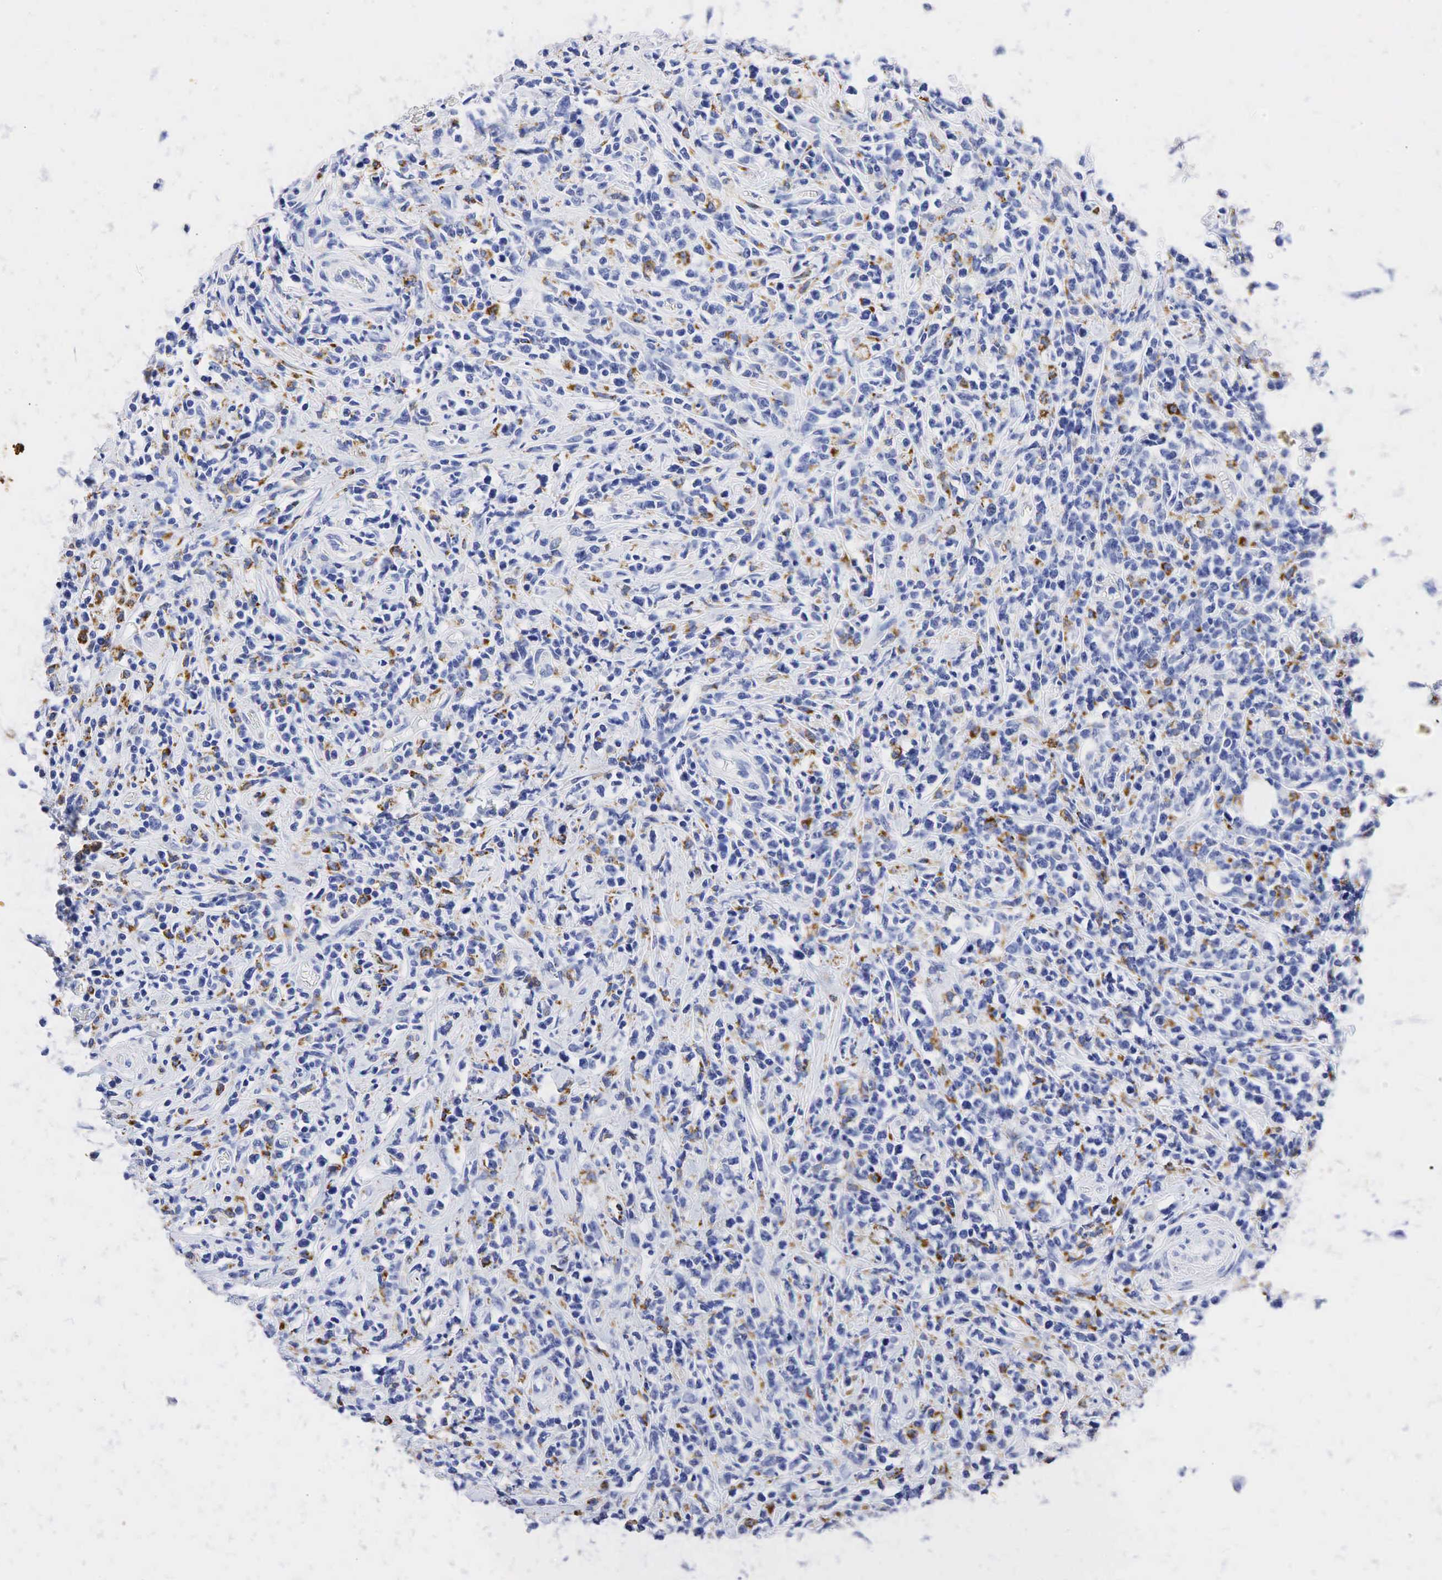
{"staining": {"intensity": "weak", "quantity": "<25%", "location": "cytoplasmic/membranous"}, "tissue": "lymphoma", "cell_type": "Tumor cells", "image_type": "cancer", "snomed": [{"axis": "morphology", "description": "Malignant lymphoma, non-Hodgkin's type, High grade"}, {"axis": "topography", "description": "Colon"}], "caption": "This is an IHC histopathology image of human high-grade malignant lymphoma, non-Hodgkin's type. There is no positivity in tumor cells.", "gene": "SYP", "patient": {"sex": "male", "age": 82}}